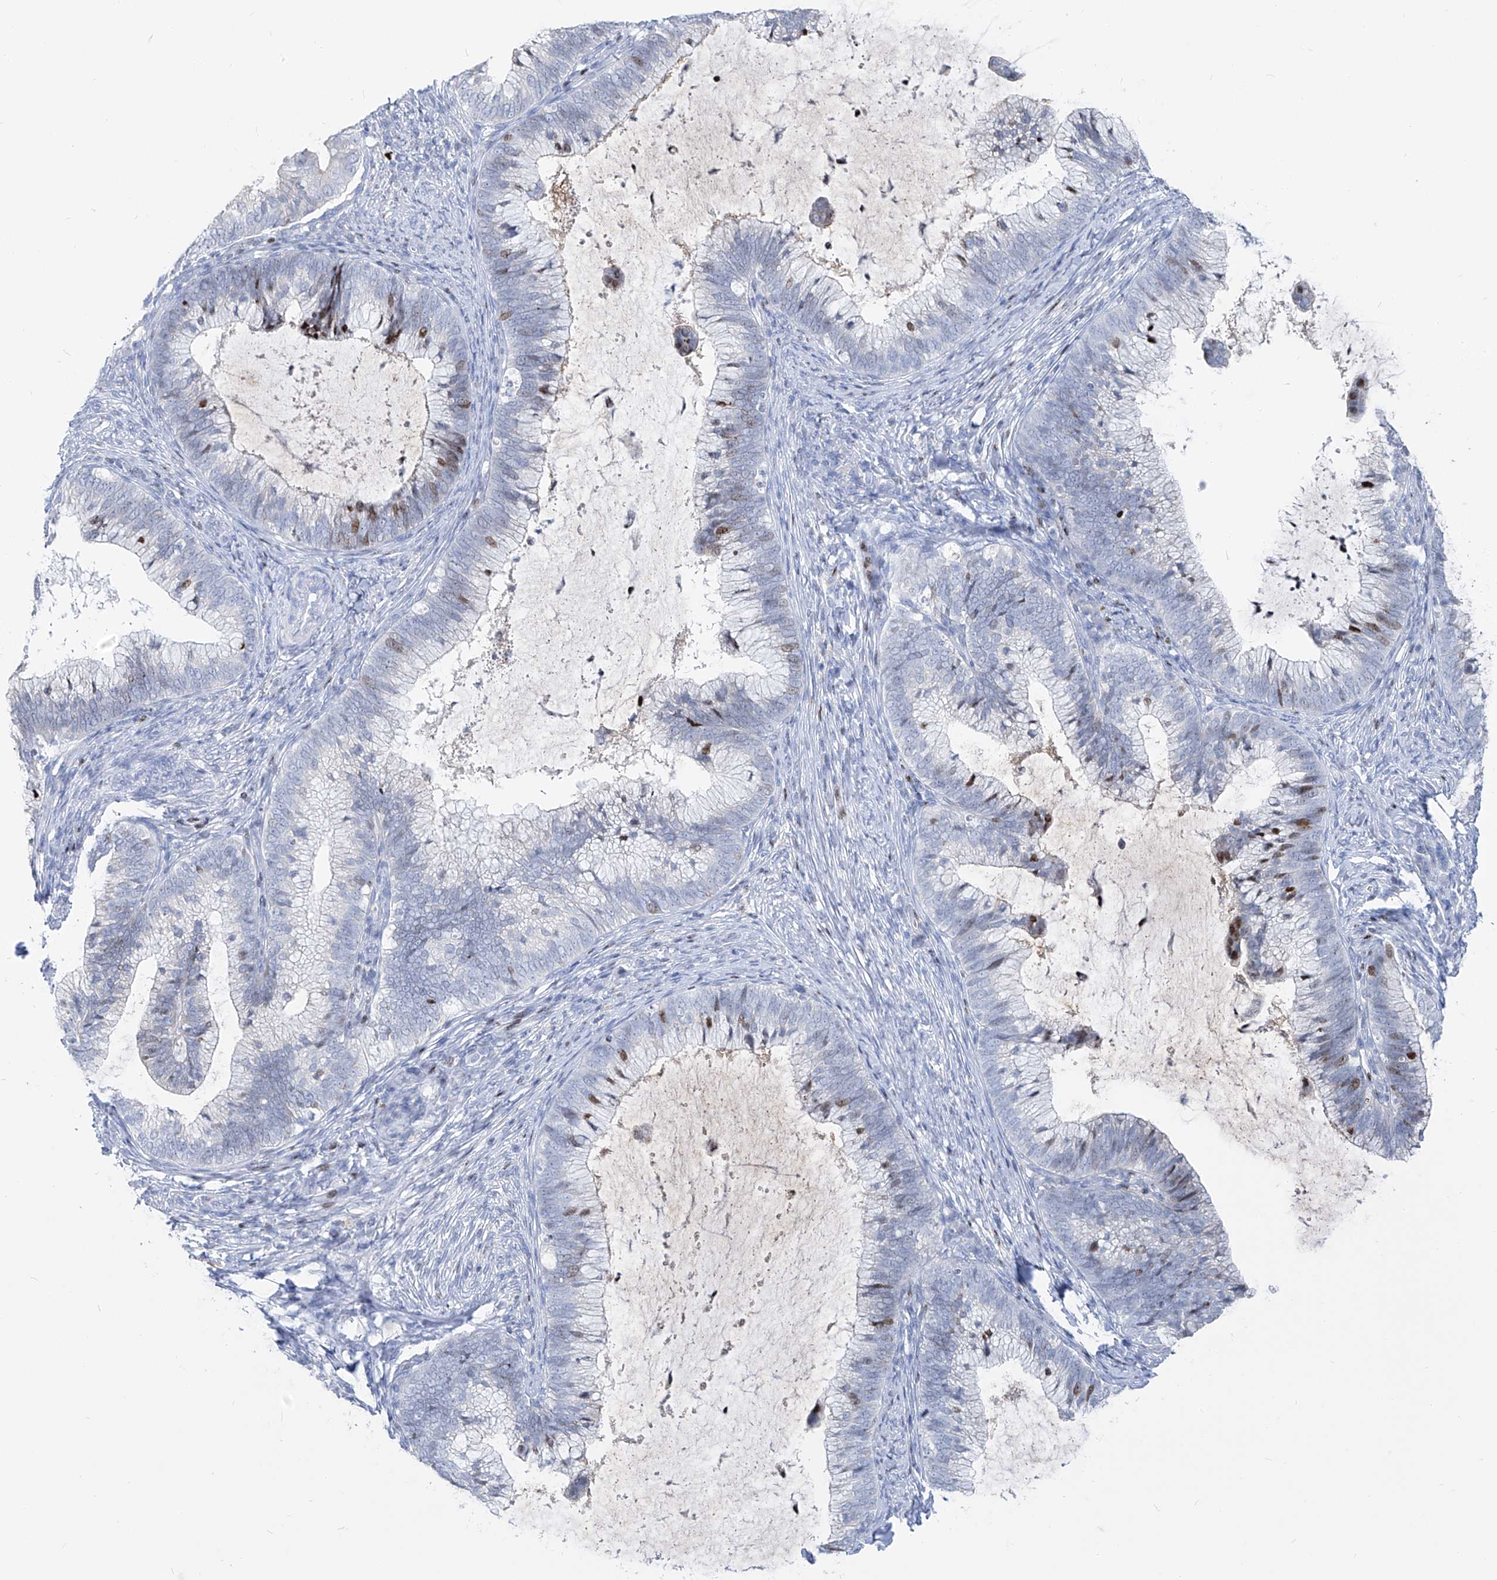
{"staining": {"intensity": "moderate", "quantity": "<25%", "location": "nuclear"}, "tissue": "cervical cancer", "cell_type": "Tumor cells", "image_type": "cancer", "snomed": [{"axis": "morphology", "description": "Adenocarcinoma, NOS"}, {"axis": "topography", "description": "Cervix"}], "caption": "Cervical cancer (adenocarcinoma) stained with a protein marker reveals moderate staining in tumor cells.", "gene": "FRS3", "patient": {"sex": "female", "age": 36}}